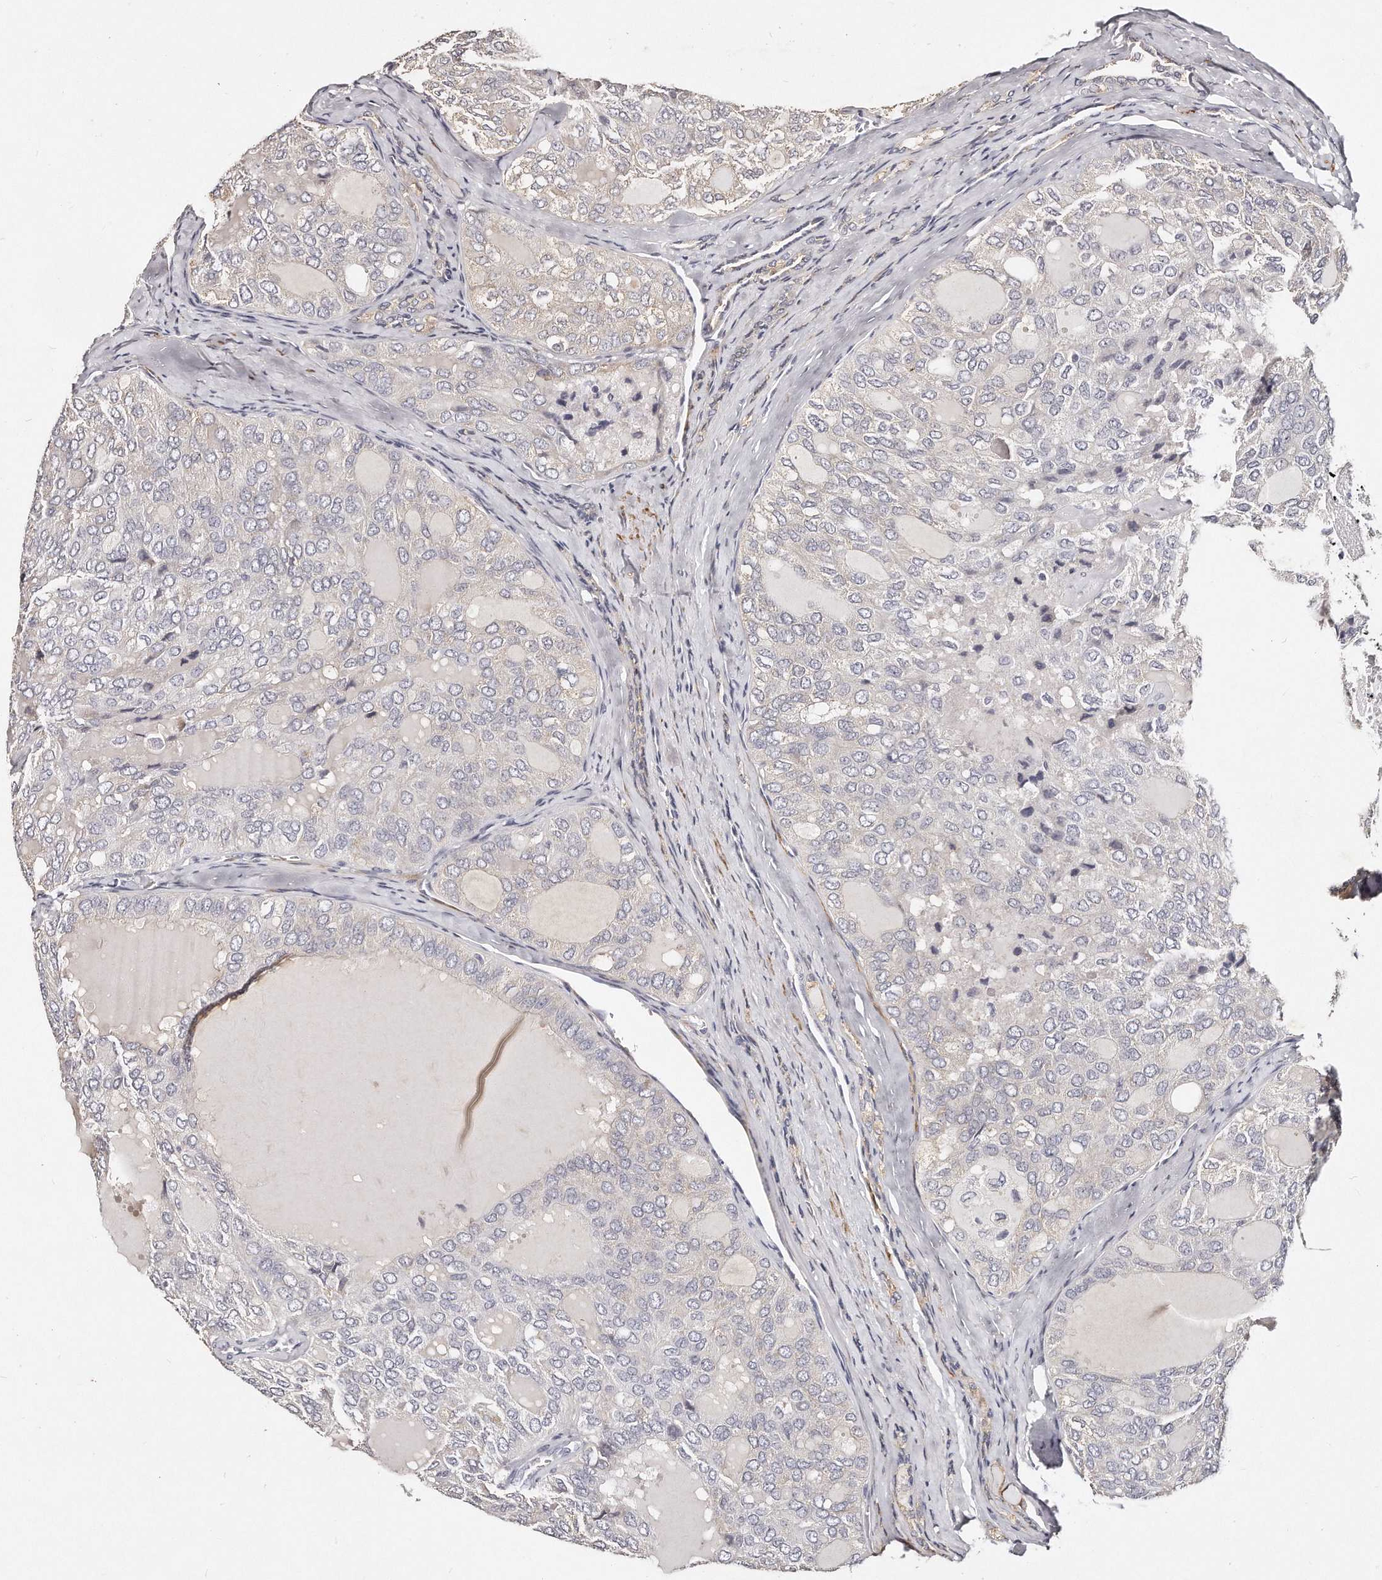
{"staining": {"intensity": "negative", "quantity": "none", "location": "none"}, "tissue": "thyroid cancer", "cell_type": "Tumor cells", "image_type": "cancer", "snomed": [{"axis": "morphology", "description": "Follicular adenoma carcinoma, NOS"}, {"axis": "topography", "description": "Thyroid gland"}], "caption": "This is an IHC photomicrograph of human follicular adenoma carcinoma (thyroid). There is no expression in tumor cells.", "gene": "LMOD1", "patient": {"sex": "male", "age": 75}}